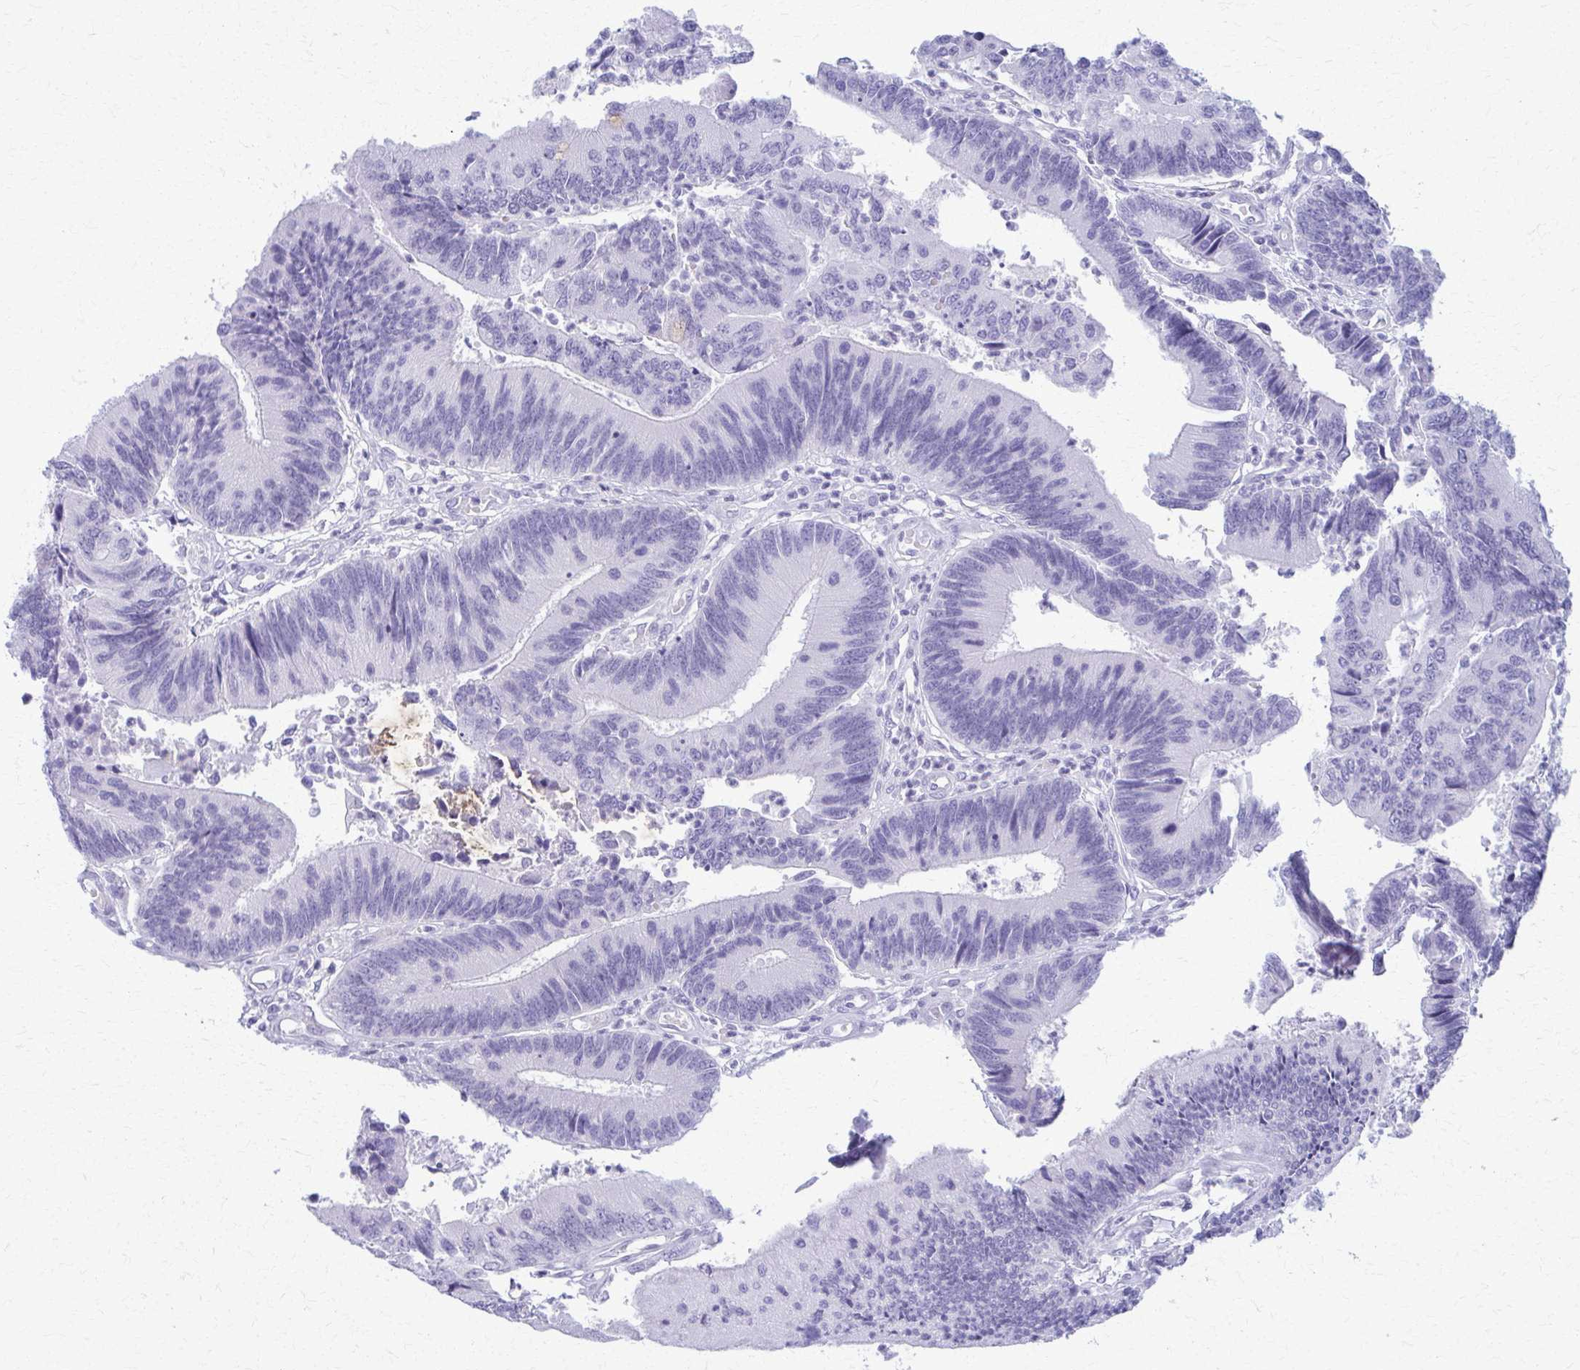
{"staining": {"intensity": "negative", "quantity": "none", "location": "none"}, "tissue": "colorectal cancer", "cell_type": "Tumor cells", "image_type": "cancer", "snomed": [{"axis": "morphology", "description": "Adenocarcinoma, NOS"}, {"axis": "topography", "description": "Colon"}], "caption": "The immunohistochemistry (IHC) micrograph has no significant positivity in tumor cells of colorectal cancer (adenocarcinoma) tissue.", "gene": "ACSM2B", "patient": {"sex": "female", "age": 67}}